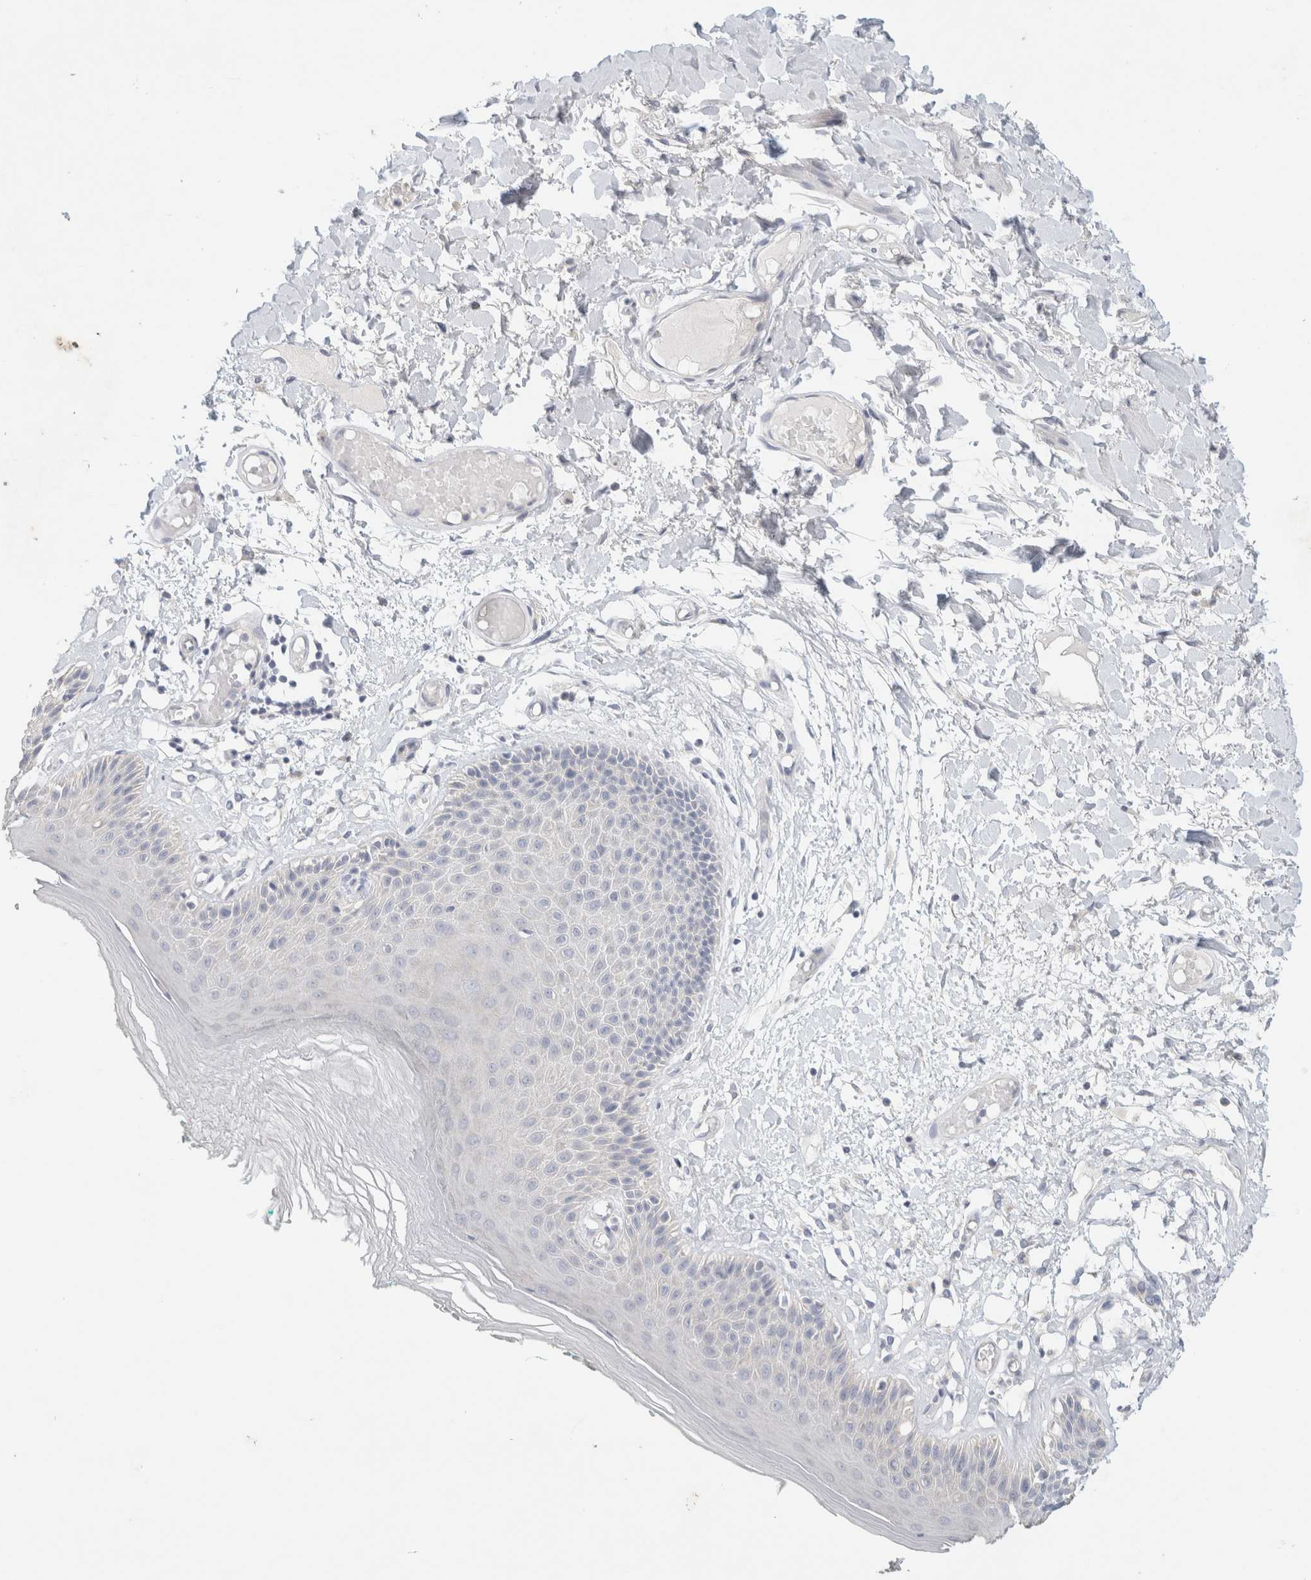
{"staining": {"intensity": "moderate", "quantity": "<25%", "location": "cytoplasmic/membranous"}, "tissue": "skin", "cell_type": "Epidermal cells", "image_type": "normal", "snomed": [{"axis": "morphology", "description": "Normal tissue, NOS"}, {"axis": "topography", "description": "Vulva"}], "caption": "Brown immunohistochemical staining in normal human skin demonstrates moderate cytoplasmic/membranous staining in approximately <25% of epidermal cells.", "gene": "NEFM", "patient": {"sex": "female", "age": 73}}